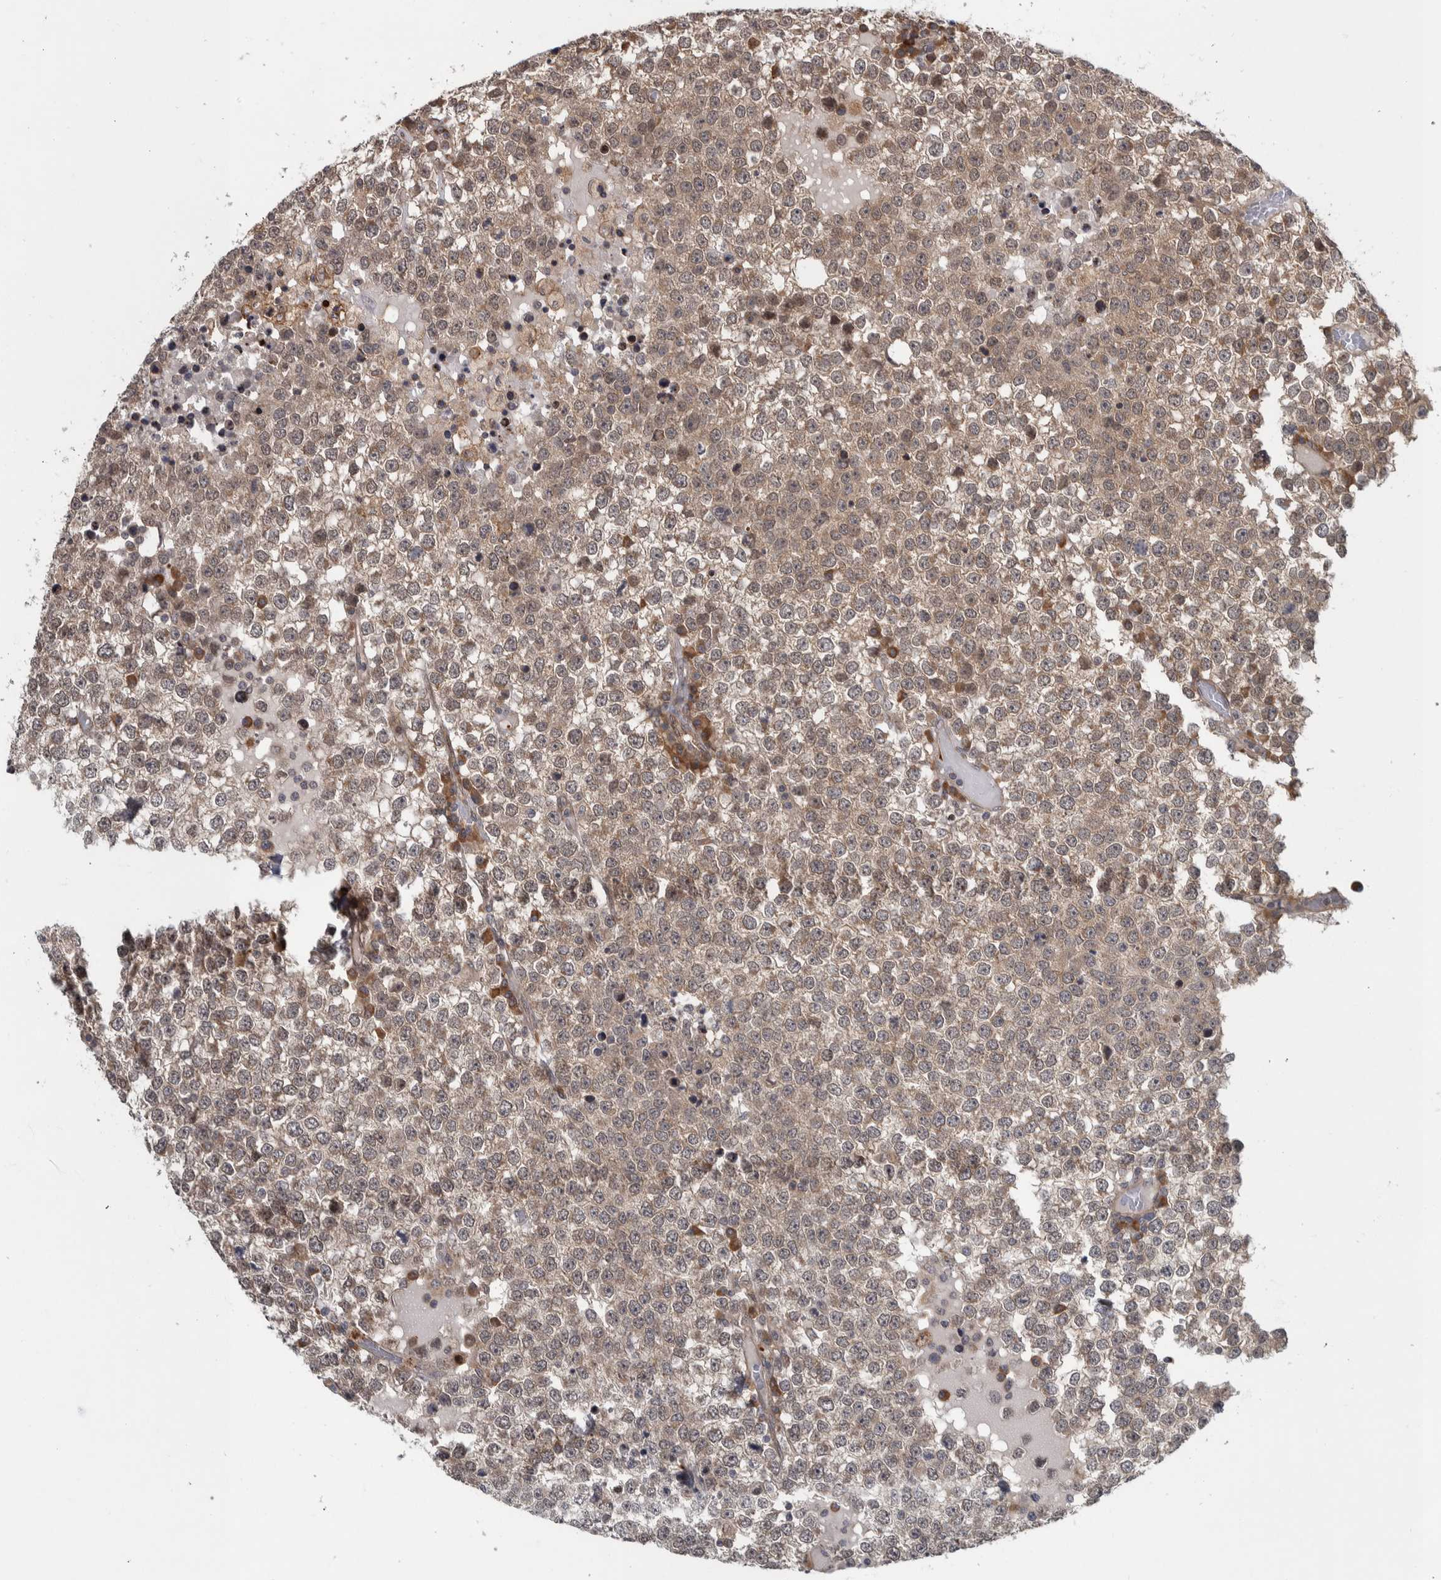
{"staining": {"intensity": "weak", "quantity": "<25%", "location": "cytoplasmic/membranous"}, "tissue": "testis cancer", "cell_type": "Tumor cells", "image_type": "cancer", "snomed": [{"axis": "morphology", "description": "Seminoma, NOS"}, {"axis": "topography", "description": "Testis"}], "caption": "The micrograph demonstrates no staining of tumor cells in seminoma (testis).", "gene": "TBC1D31", "patient": {"sex": "male", "age": 65}}